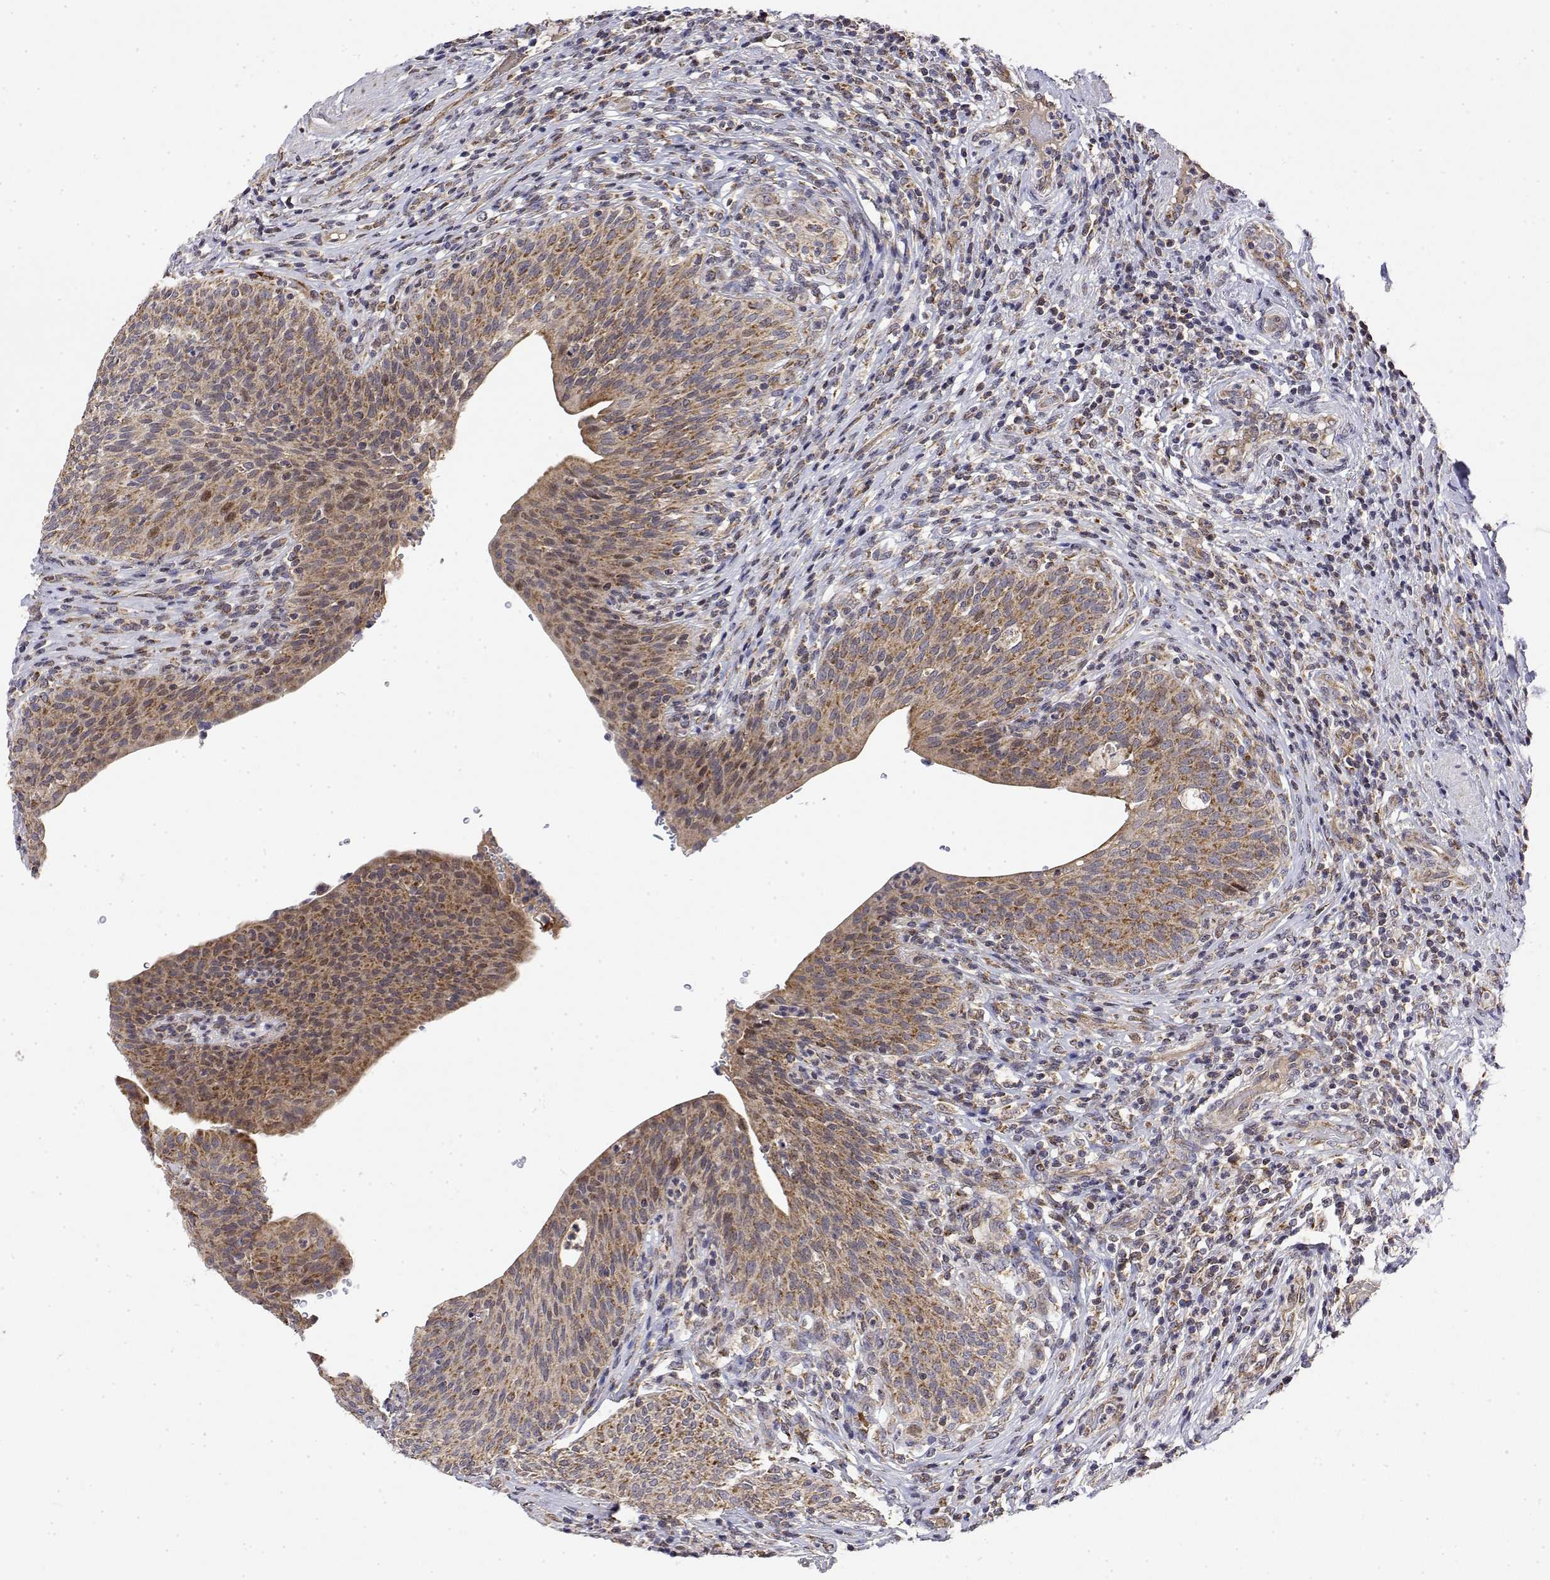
{"staining": {"intensity": "moderate", "quantity": ">75%", "location": "cytoplasmic/membranous"}, "tissue": "urinary bladder", "cell_type": "Urothelial cells", "image_type": "normal", "snomed": [{"axis": "morphology", "description": "Normal tissue, NOS"}, {"axis": "topography", "description": "Urinary bladder"}, {"axis": "topography", "description": "Peripheral nerve tissue"}], "caption": "Protein staining of unremarkable urinary bladder reveals moderate cytoplasmic/membranous positivity in about >75% of urothelial cells.", "gene": "GADD45GIP1", "patient": {"sex": "male", "age": 66}}